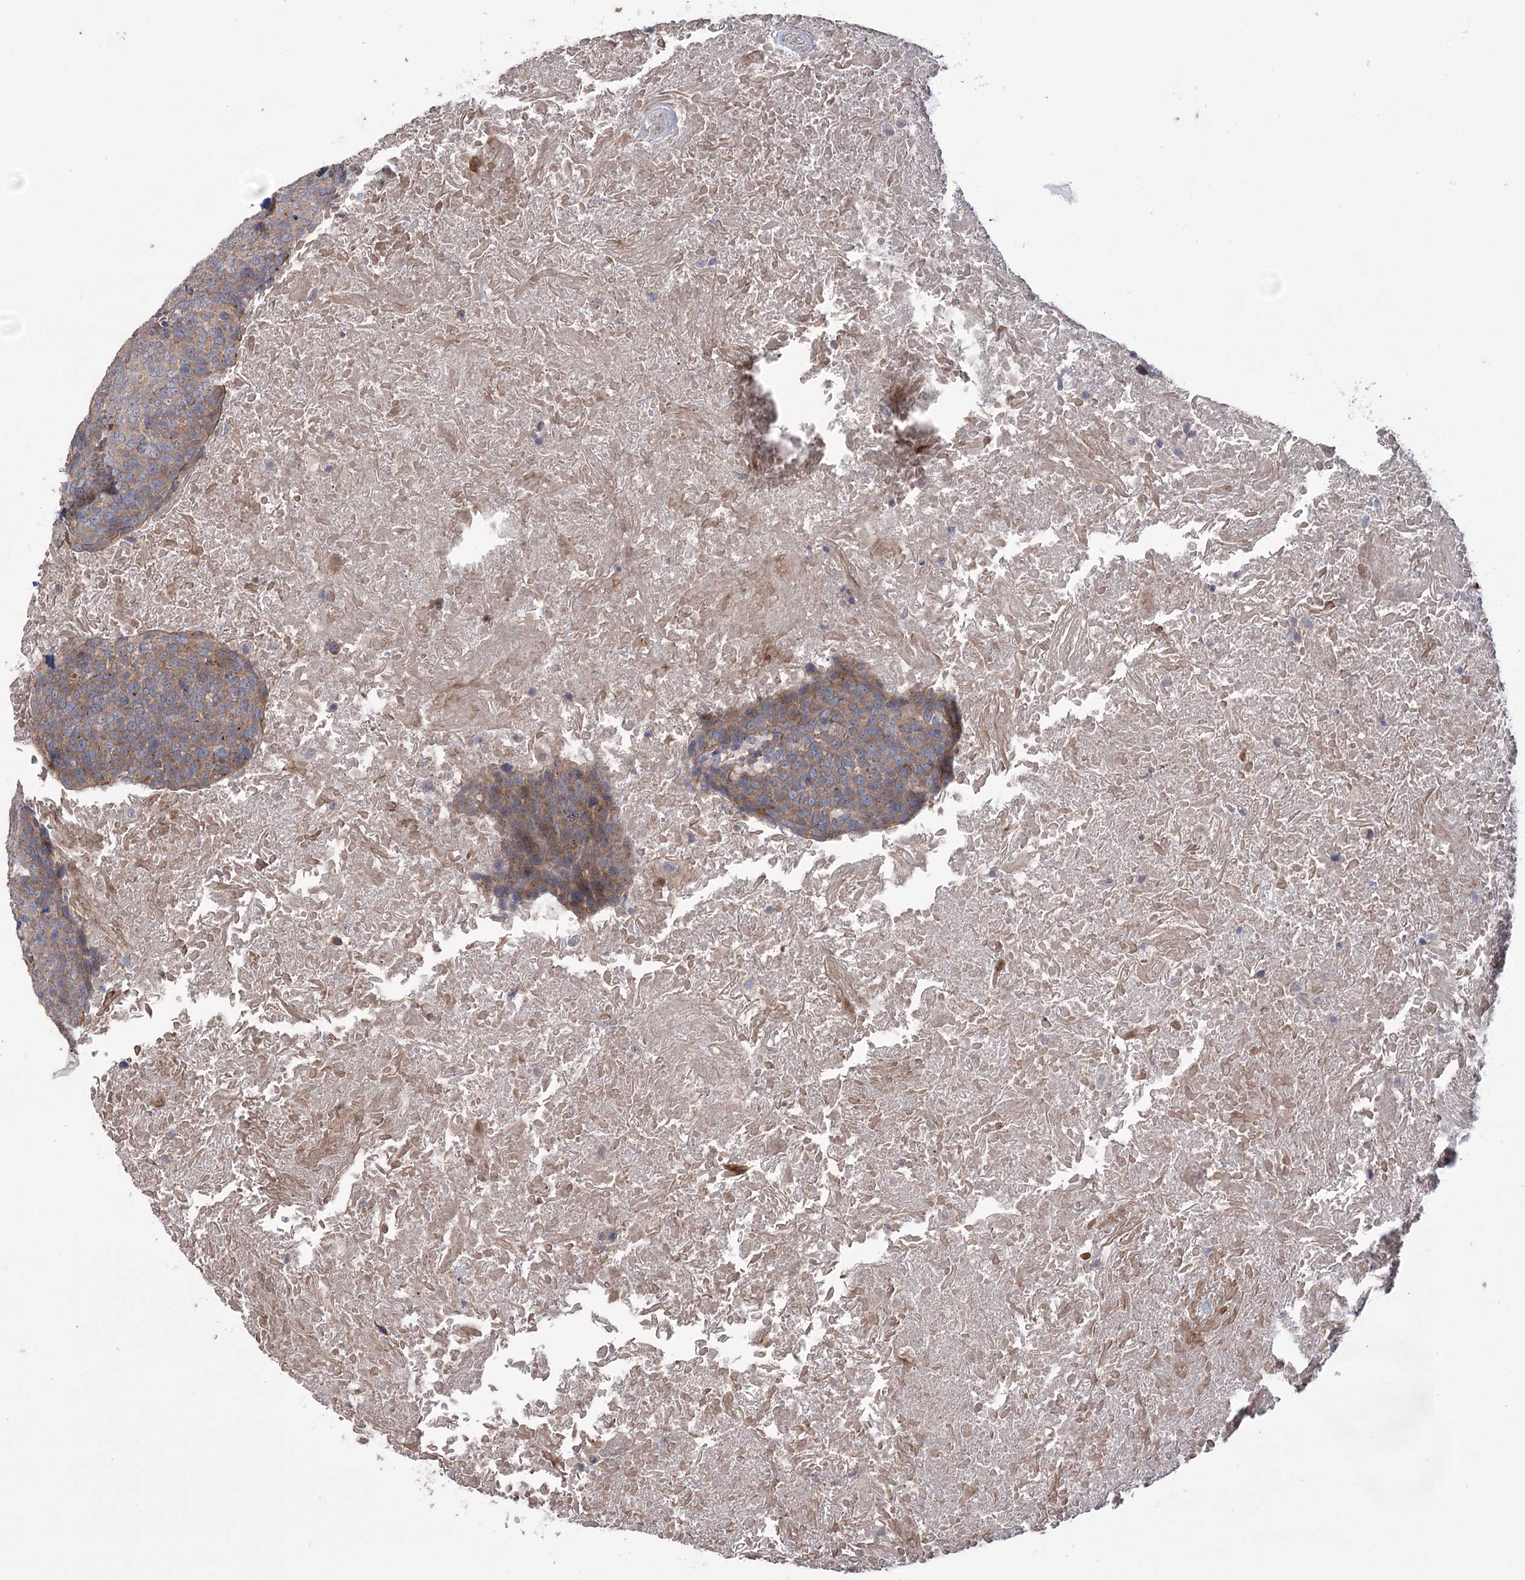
{"staining": {"intensity": "moderate", "quantity": ">75%", "location": "cytoplasmic/membranous"}, "tissue": "head and neck cancer", "cell_type": "Tumor cells", "image_type": "cancer", "snomed": [{"axis": "morphology", "description": "Squamous cell carcinoma, NOS"}, {"axis": "morphology", "description": "Squamous cell carcinoma, metastatic, NOS"}, {"axis": "topography", "description": "Lymph node"}, {"axis": "topography", "description": "Head-Neck"}], "caption": "High-power microscopy captured an IHC photomicrograph of head and neck cancer, revealing moderate cytoplasmic/membranous positivity in about >75% of tumor cells.", "gene": "TRIM71", "patient": {"sex": "male", "age": 62}}